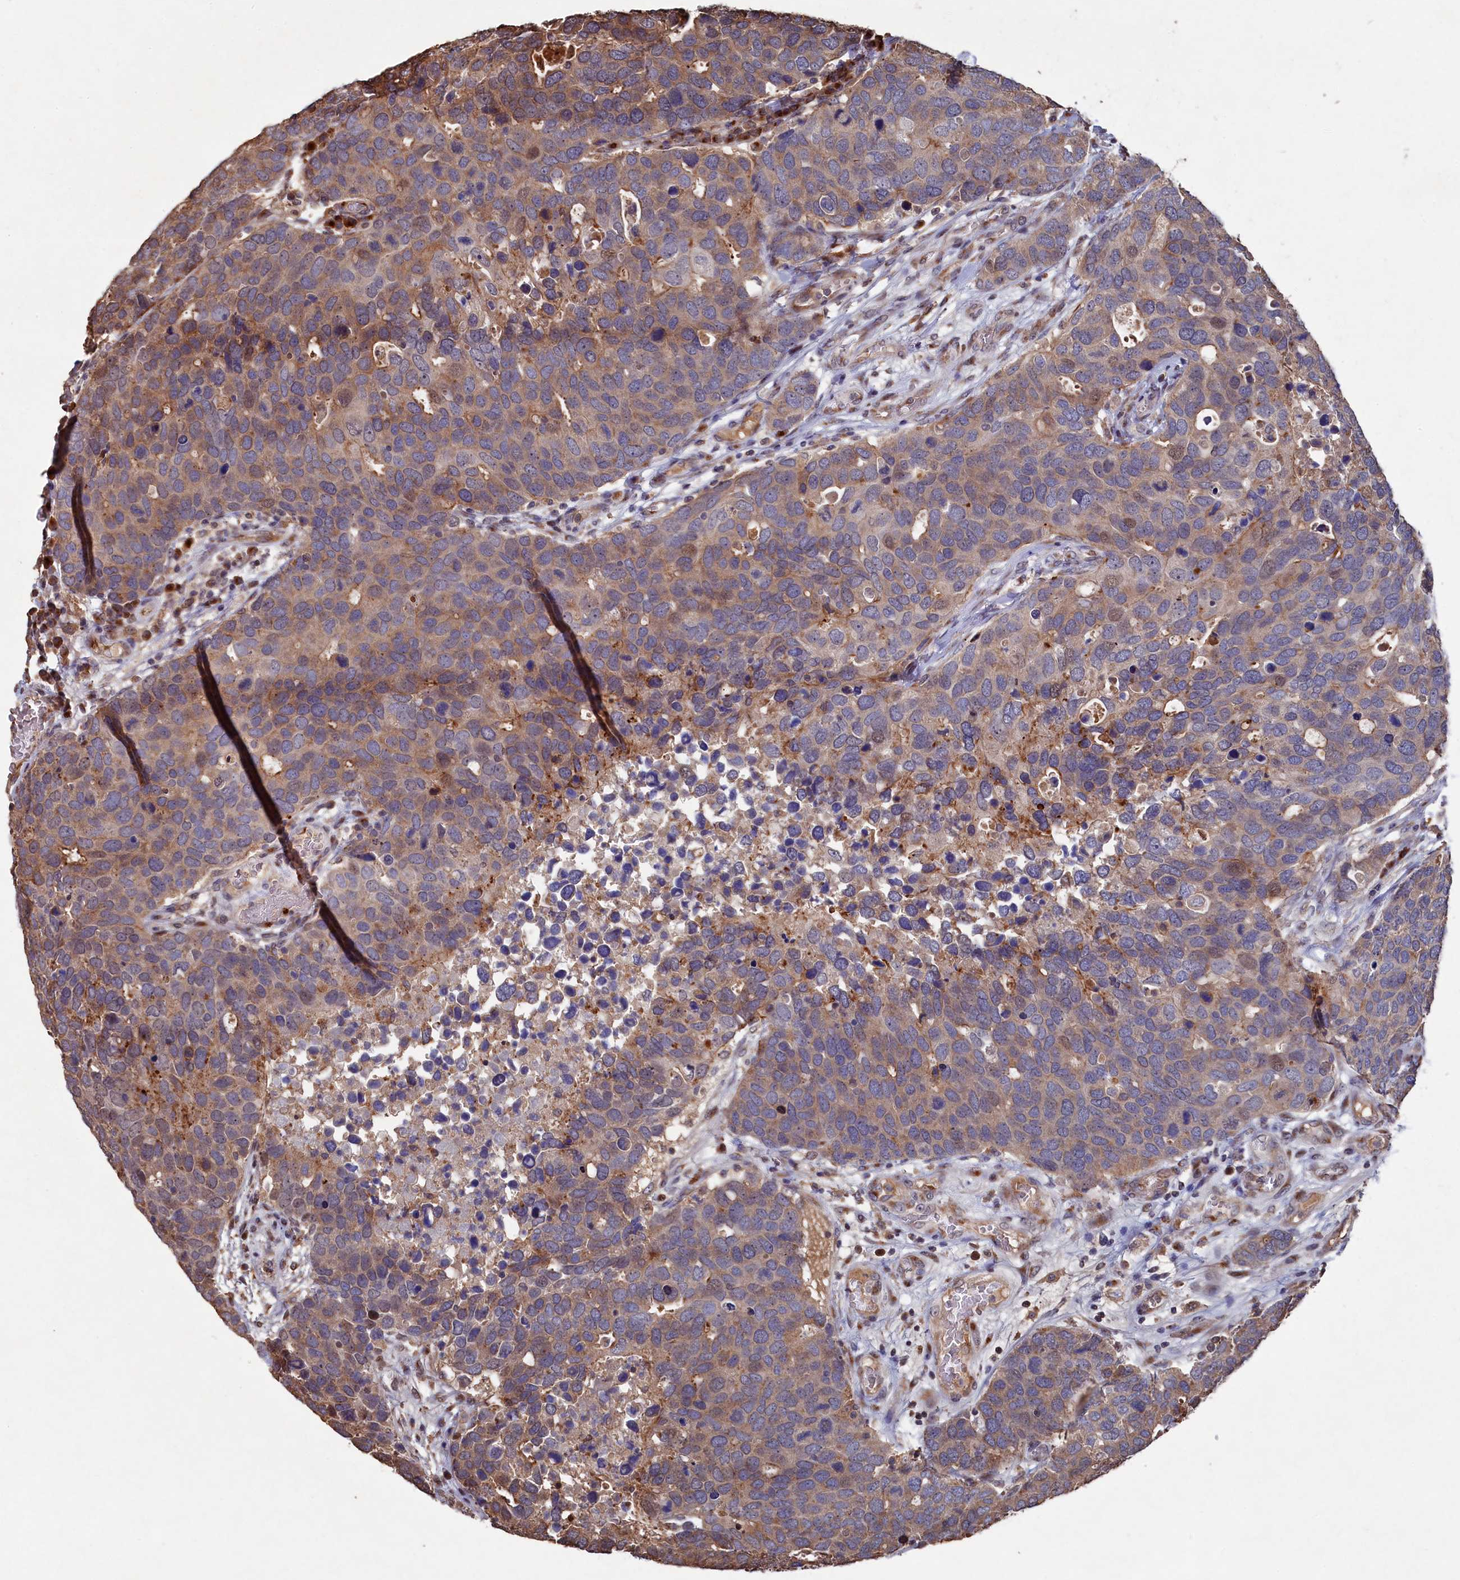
{"staining": {"intensity": "weak", "quantity": ">75%", "location": "cytoplasmic/membranous"}, "tissue": "breast cancer", "cell_type": "Tumor cells", "image_type": "cancer", "snomed": [{"axis": "morphology", "description": "Duct carcinoma"}, {"axis": "topography", "description": "Breast"}], "caption": "This image demonstrates breast cancer stained with IHC to label a protein in brown. The cytoplasmic/membranous of tumor cells show weak positivity for the protein. Nuclei are counter-stained blue.", "gene": "NAA60", "patient": {"sex": "female", "age": 83}}